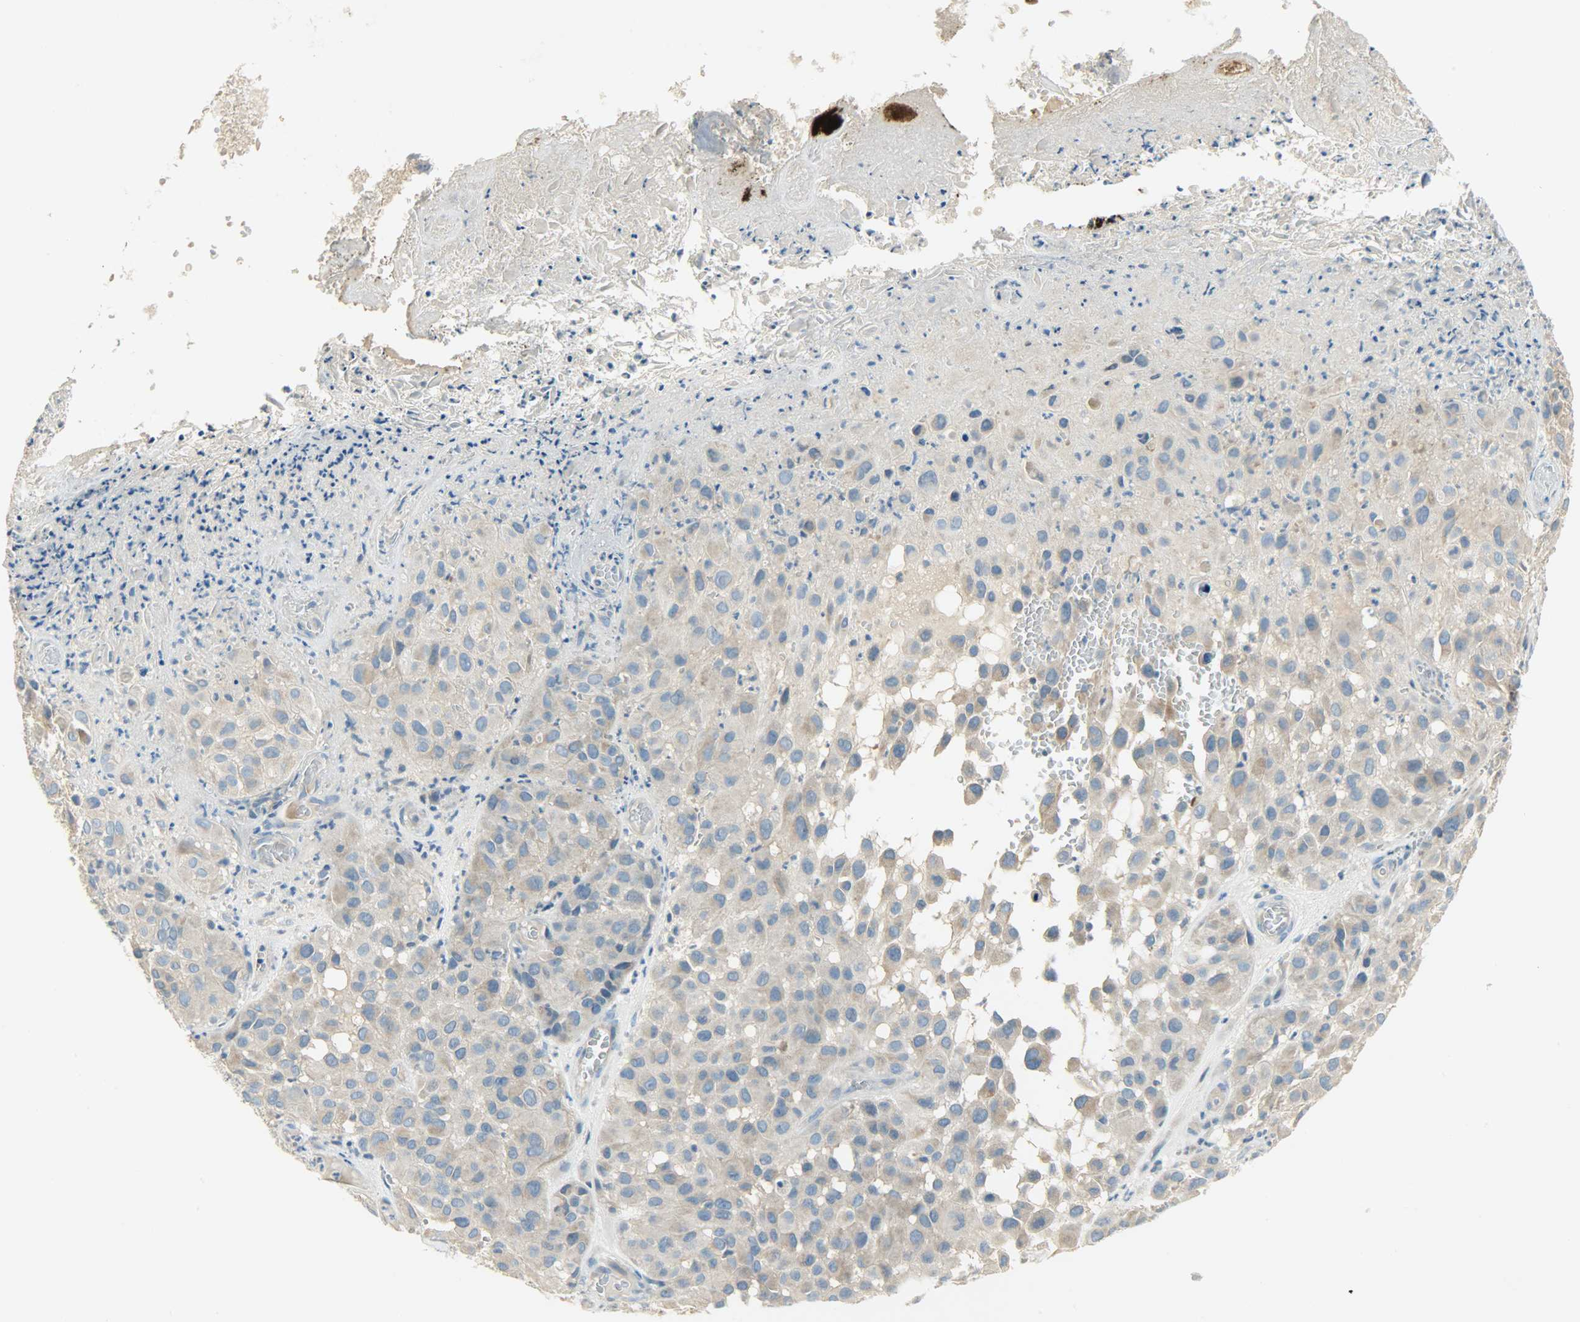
{"staining": {"intensity": "weak", "quantity": "25%-75%", "location": "cytoplasmic/membranous"}, "tissue": "melanoma", "cell_type": "Tumor cells", "image_type": "cancer", "snomed": [{"axis": "morphology", "description": "Malignant melanoma, NOS"}, {"axis": "topography", "description": "Skin"}], "caption": "Immunohistochemistry image of malignant melanoma stained for a protein (brown), which exhibits low levels of weak cytoplasmic/membranous expression in approximately 25%-75% of tumor cells.", "gene": "DSG2", "patient": {"sex": "female", "age": 21}}